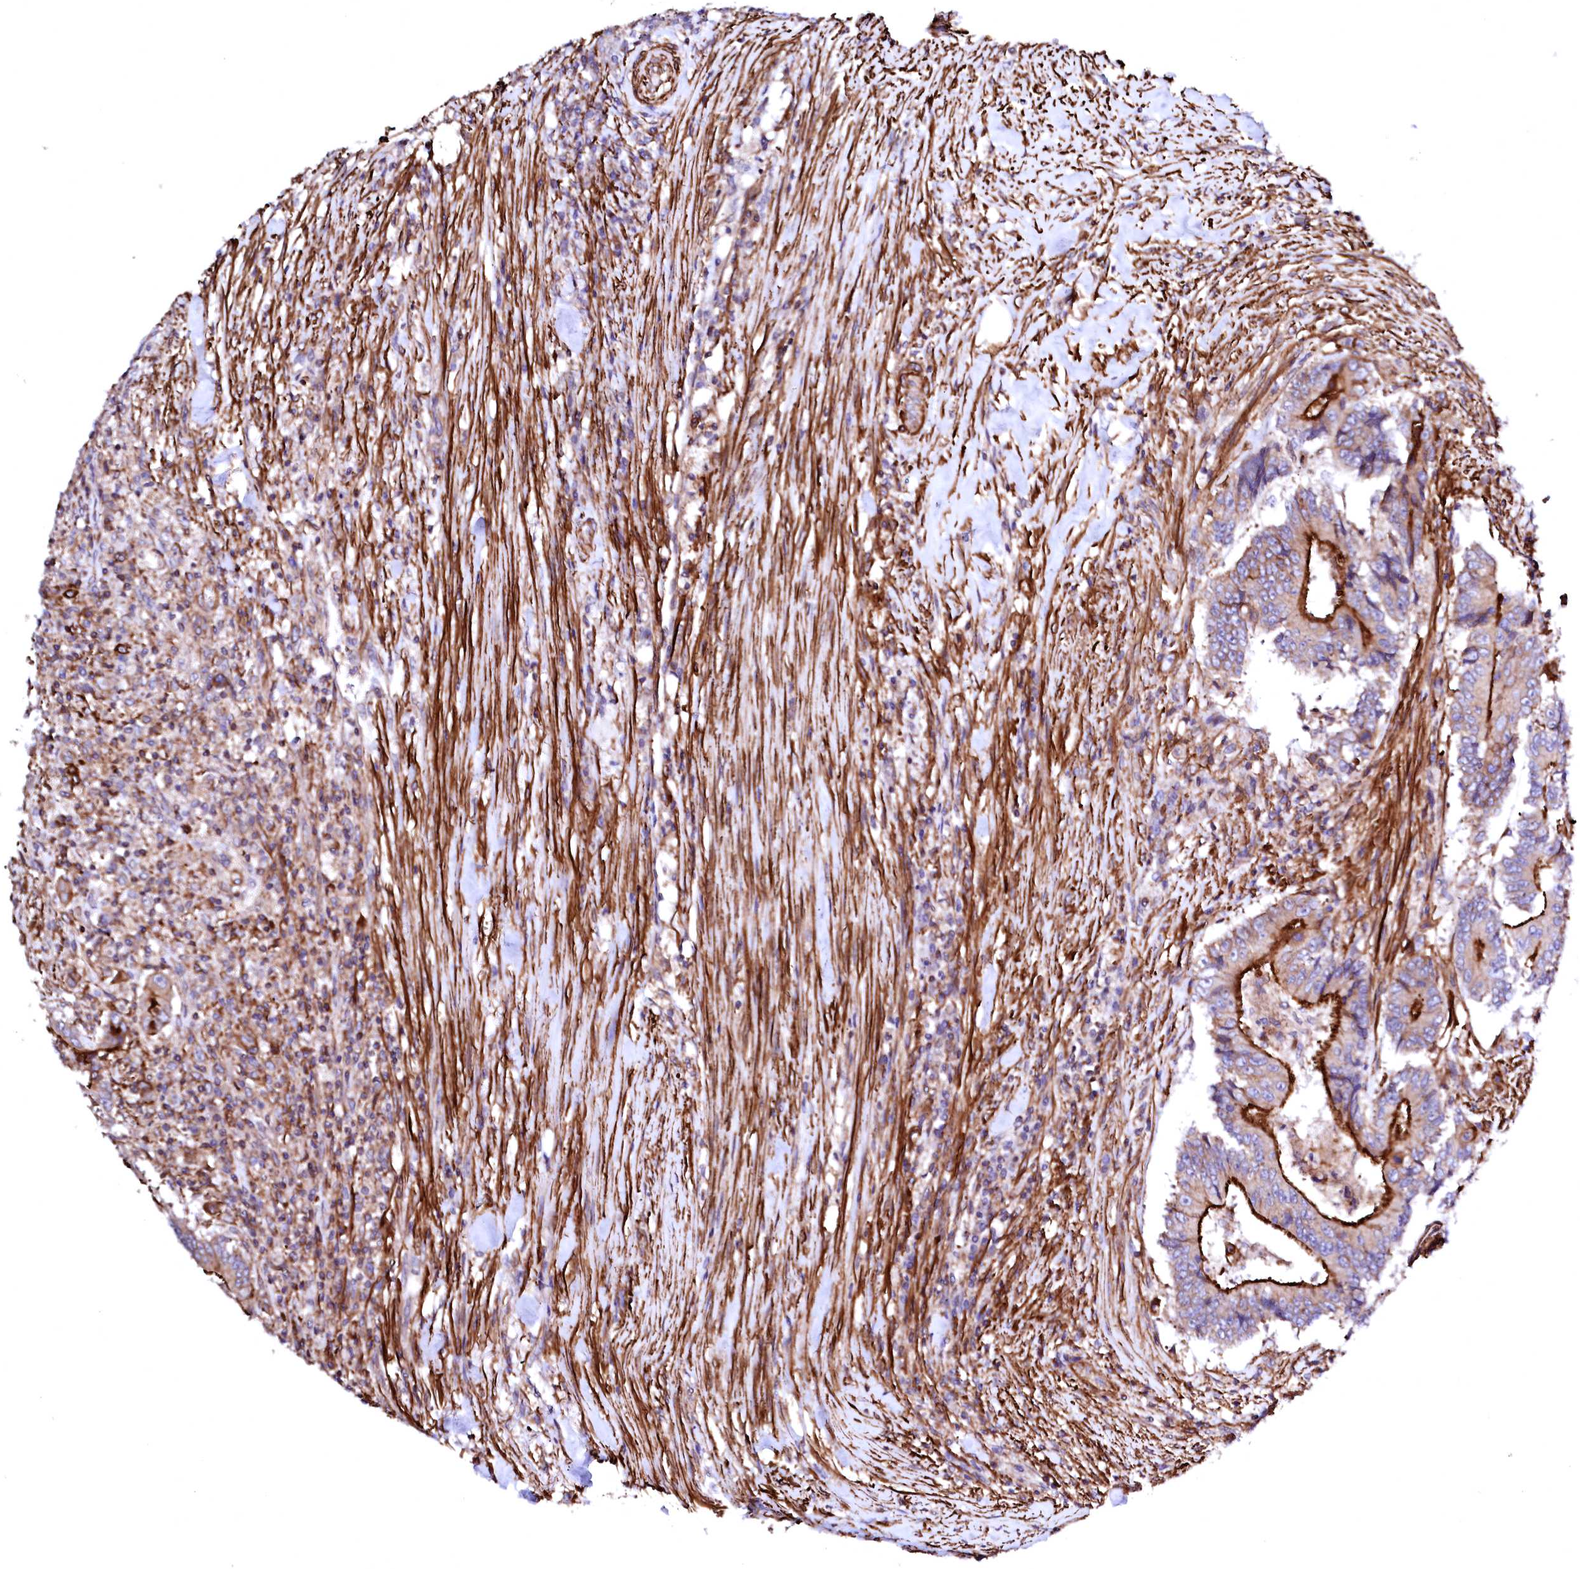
{"staining": {"intensity": "strong", "quantity": ">75%", "location": "cytoplasmic/membranous"}, "tissue": "colorectal cancer", "cell_type": "Tumor cells", "image_type": "cancer", "snomed": [{"axis": "morphology", "description": "Adenocarcinoma, NOS"}, {"axis": "topography", "description": "Colon"}], "caption": "DAB (3,3'-diaminobenzidine) immunohistochemical staining of colorectal cancer (adenocarcinoma) demonstrates strong cytoplasmic/membranous protein expression in approximately >75% of tumor cells.", "gene": "GPR176", "patient": {"sex": "male", "age": 83}}